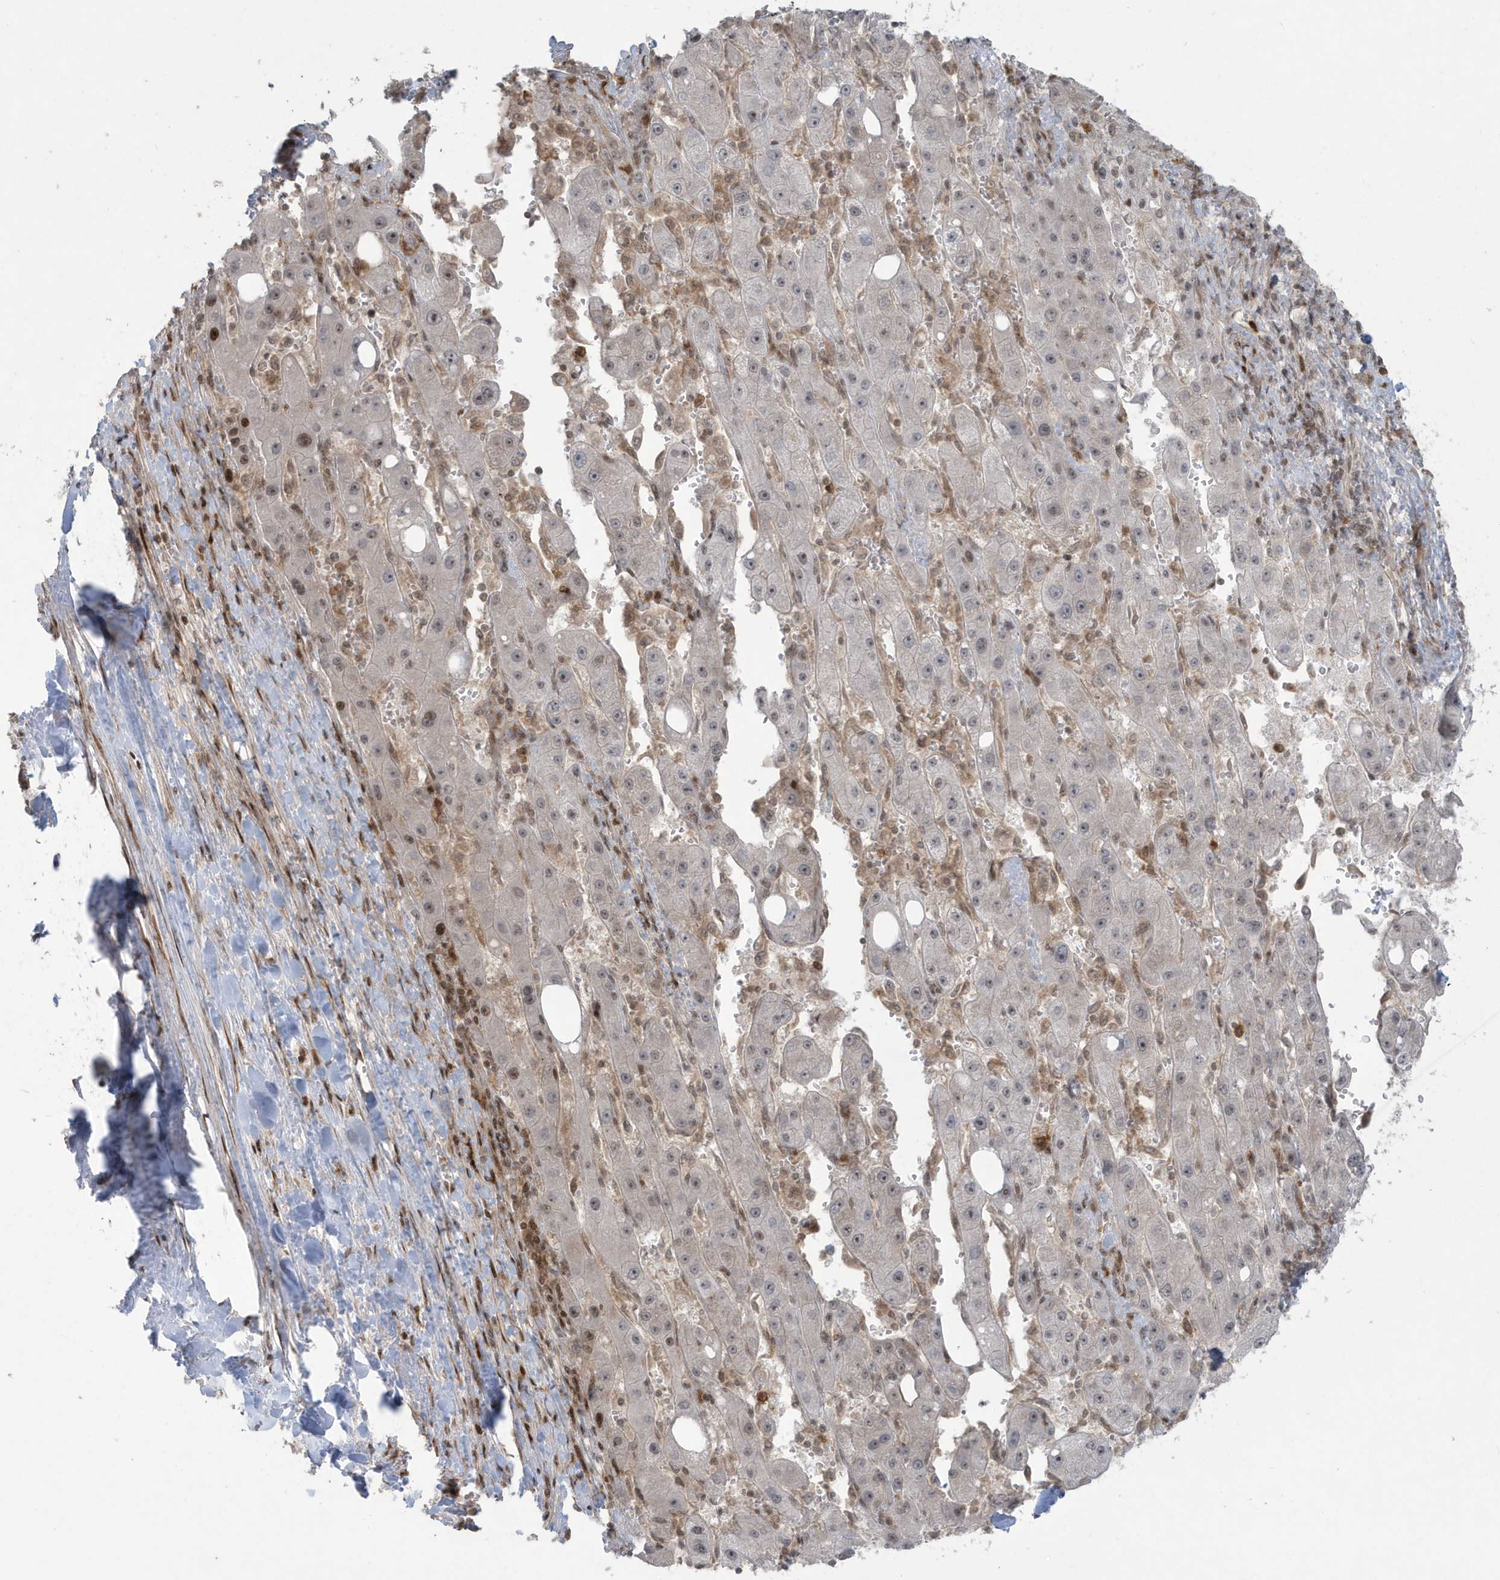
{"staining": {"intensity": "weak", "quantity": "<25%", "location": "nuclear"}, "tissue": "liver cancer", "cell_type": "Tumor cells", "image_type": "cancer", "snomed": [{"axis": "morphology", "description": "Carcinoma, Hepatocellular, NOS"}, {"axis": "topography", "description": "Liver"}], "caption": "This is an IHC image of liver cancer (hepatocellular carcinoma). There is no staining in tumor cells.", "gene": "C1orf52", "patient": {"sex": "female", "age": 73}}